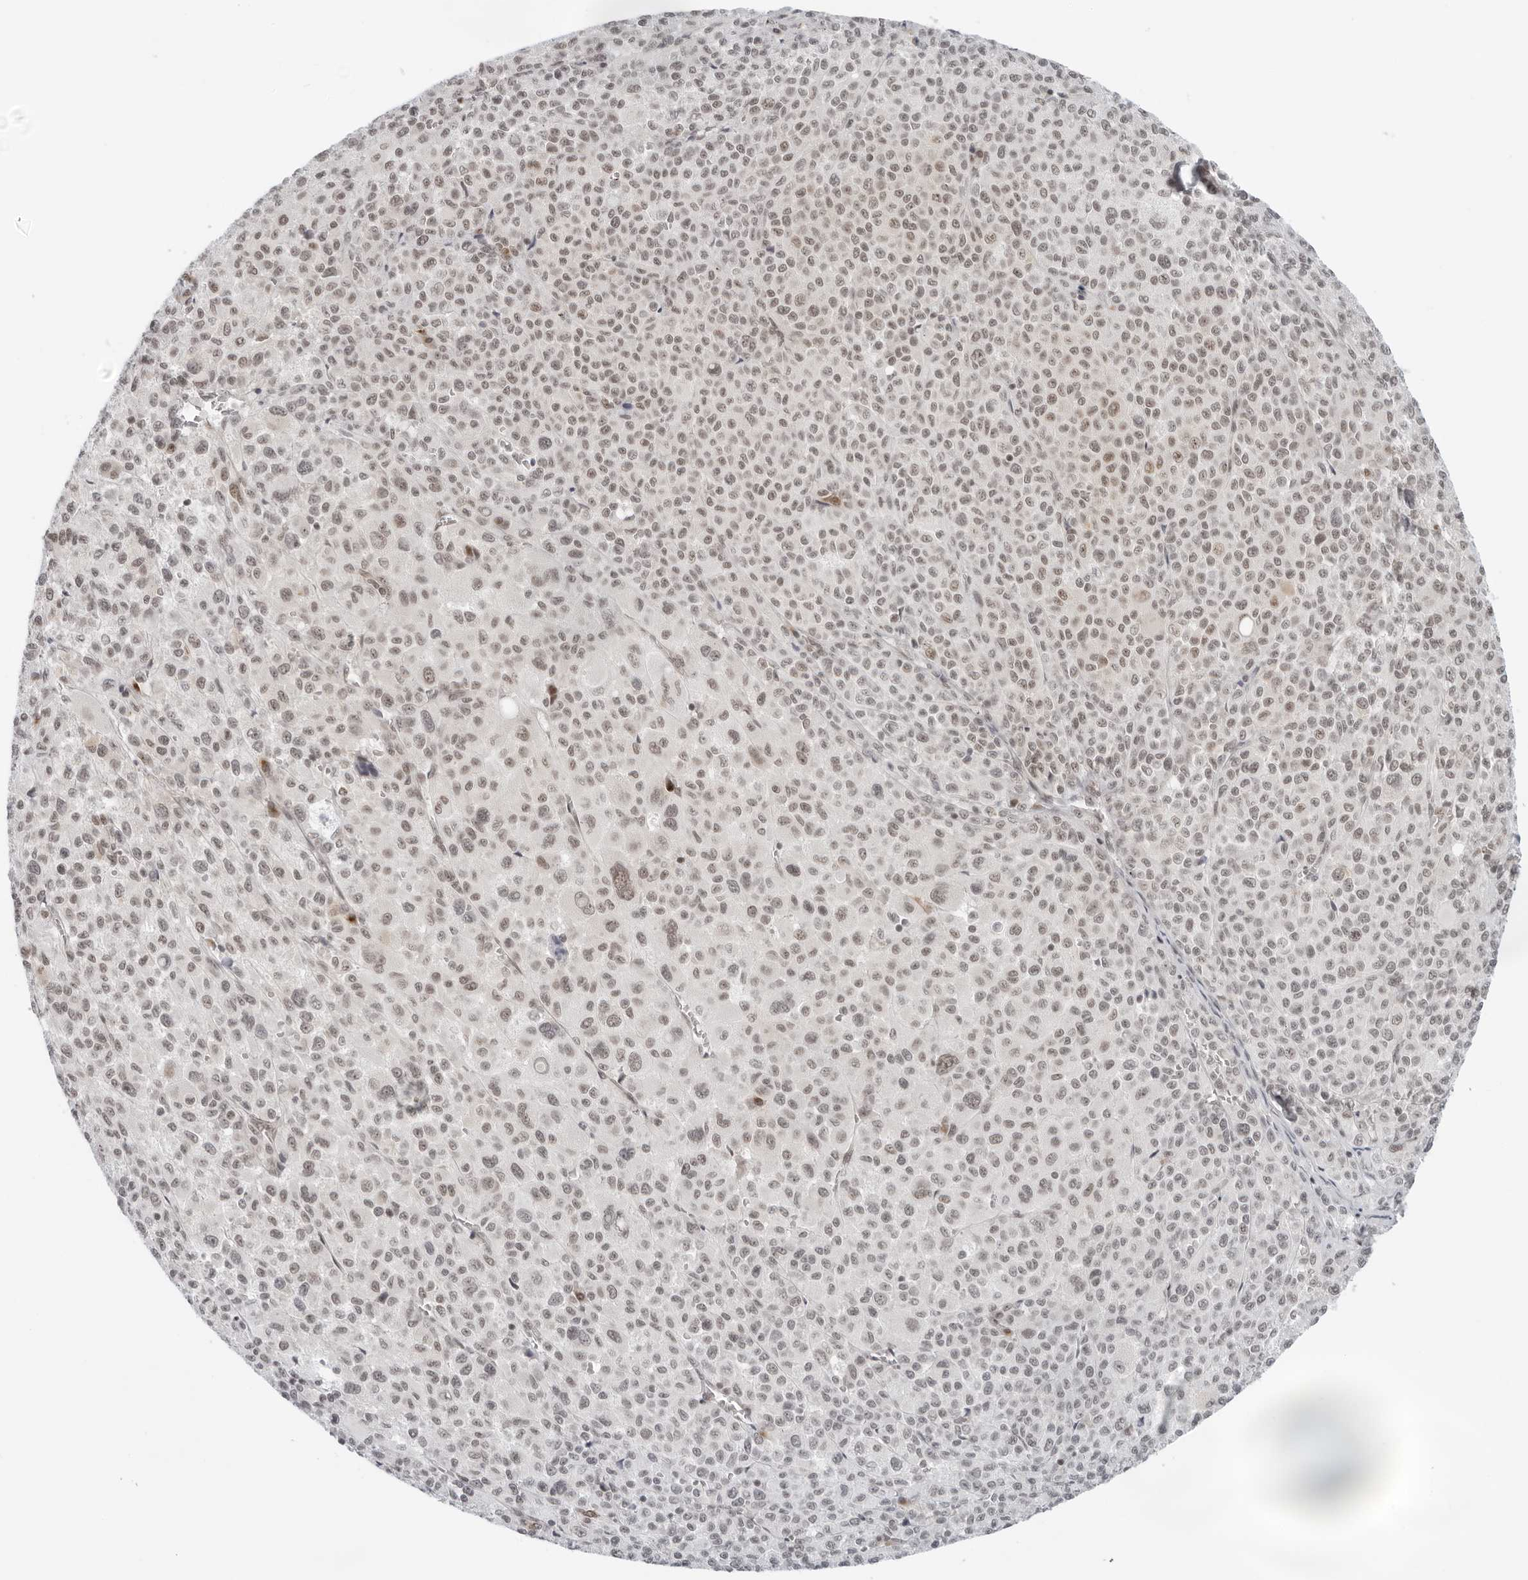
{"staining": {"intensity": "weak", "quantity": "25%-75%", "location": "nuclear"}, "tissue": "melanoma", "cell_type": "Tumor cells", "image_type": "cancer", "snomed": [{"axis": "morphology", "description": "Malignant melanoma, Metastatic site"}, {"axis": "topography", "description": "Skin"}], "caption": "A low amount of weak nuclear expression is identified in approximately 25%-75% of tumor cells in melanoma tissue.", "gene": "TOX4", "patient": {"sex": "female", "age": 74}}